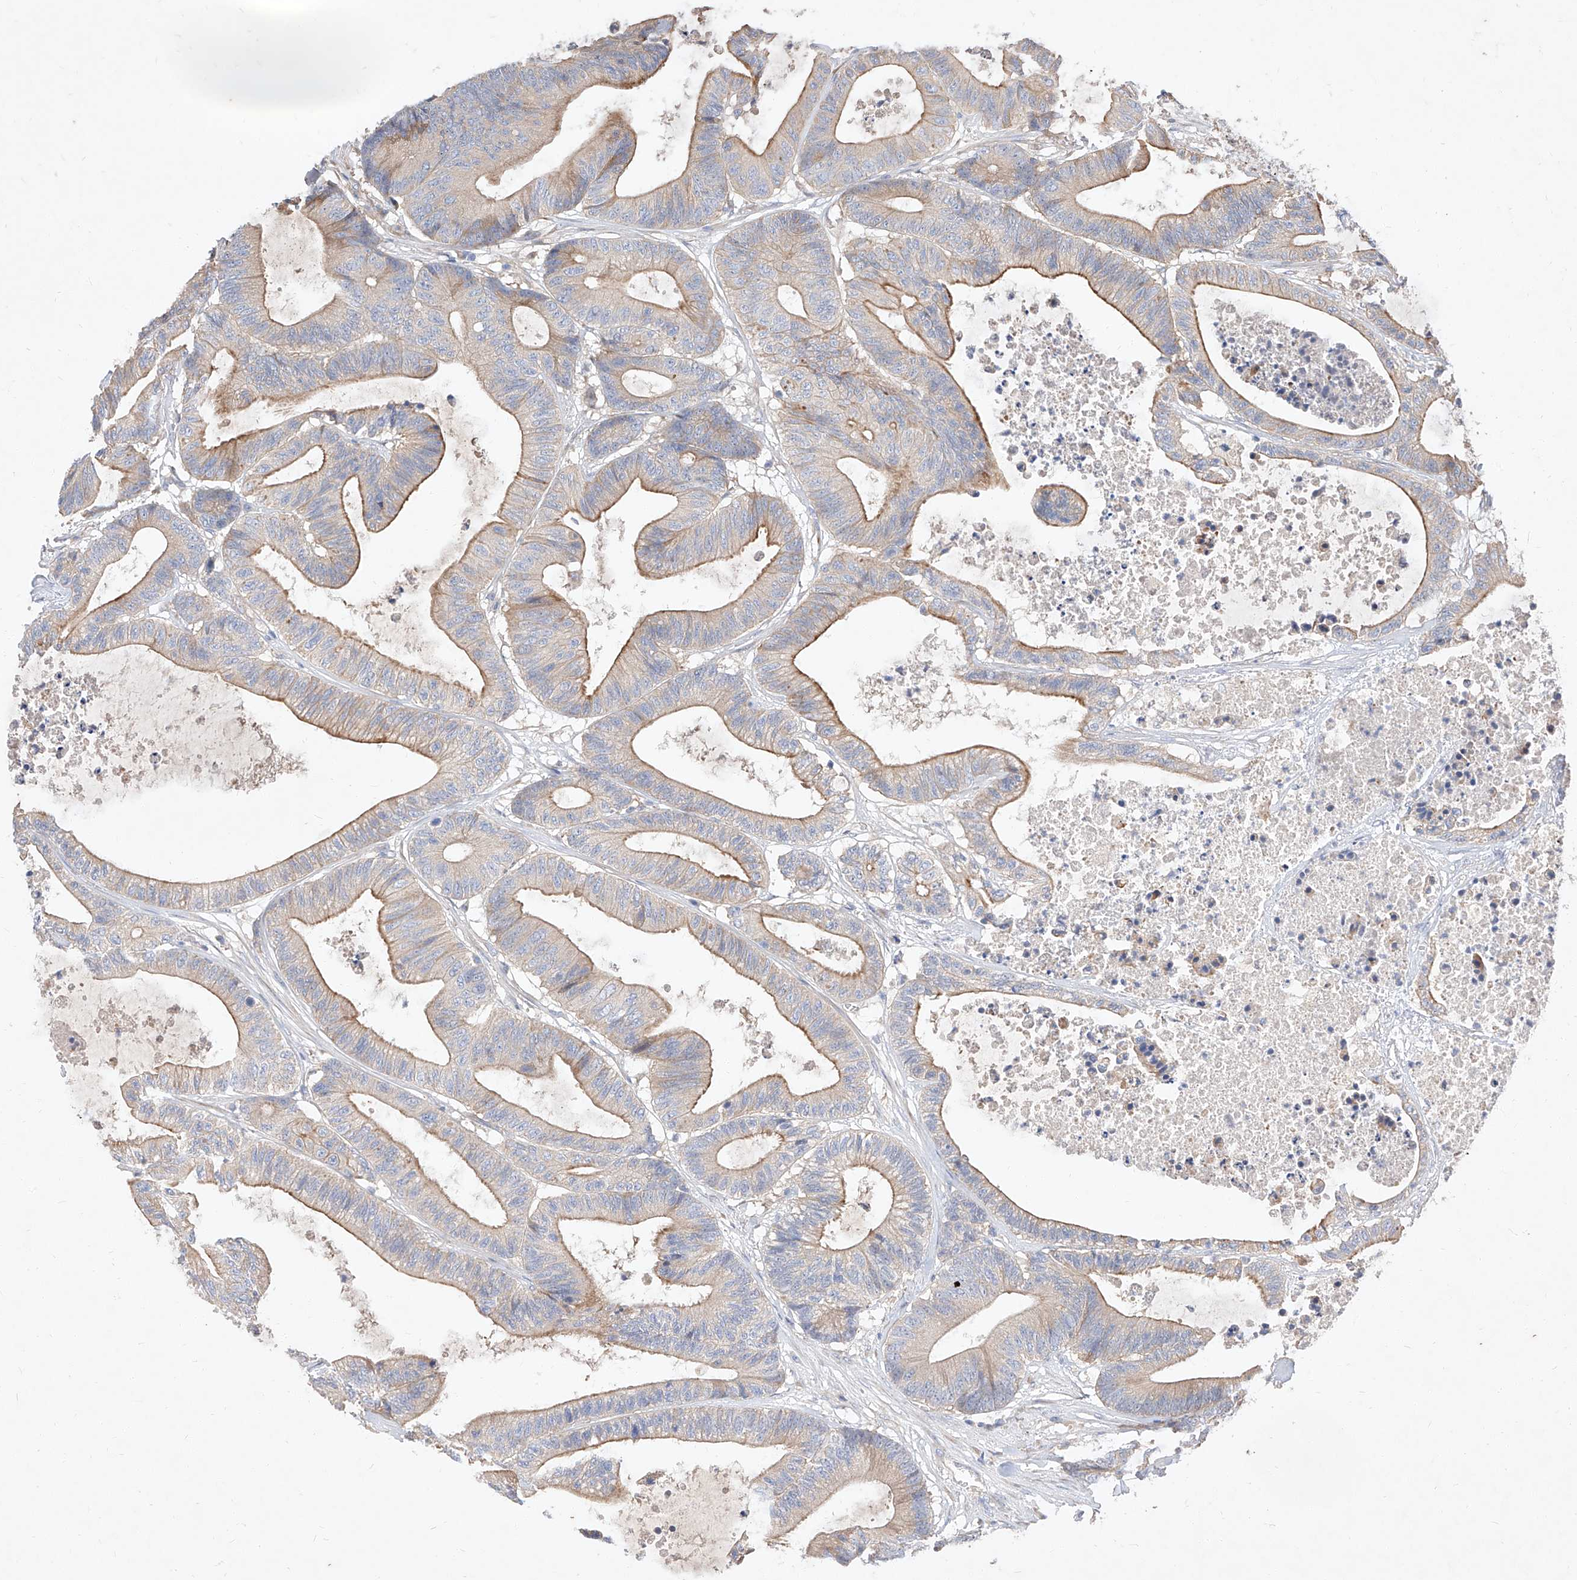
{"staining": {"intensity": "moderate", "quantity": "25%-75%", "location": "cytoplasmic/membranous"}, "tissue": "colorectal cancer", "cell_type": "Tumor cells", "image_type": "cancer", "snomed": [{"axis": "morphology", "description": "Adenocarcinoma, NOS"}, {"axis": "topography", "description": "Colon"}], "caption": "Human colorectal adenocarcinoma stained with a protein marker exhibits moderate staining in tumor cells.", "gene": "DIRAS3", "patient": {"sex": "female", "age": 84}}